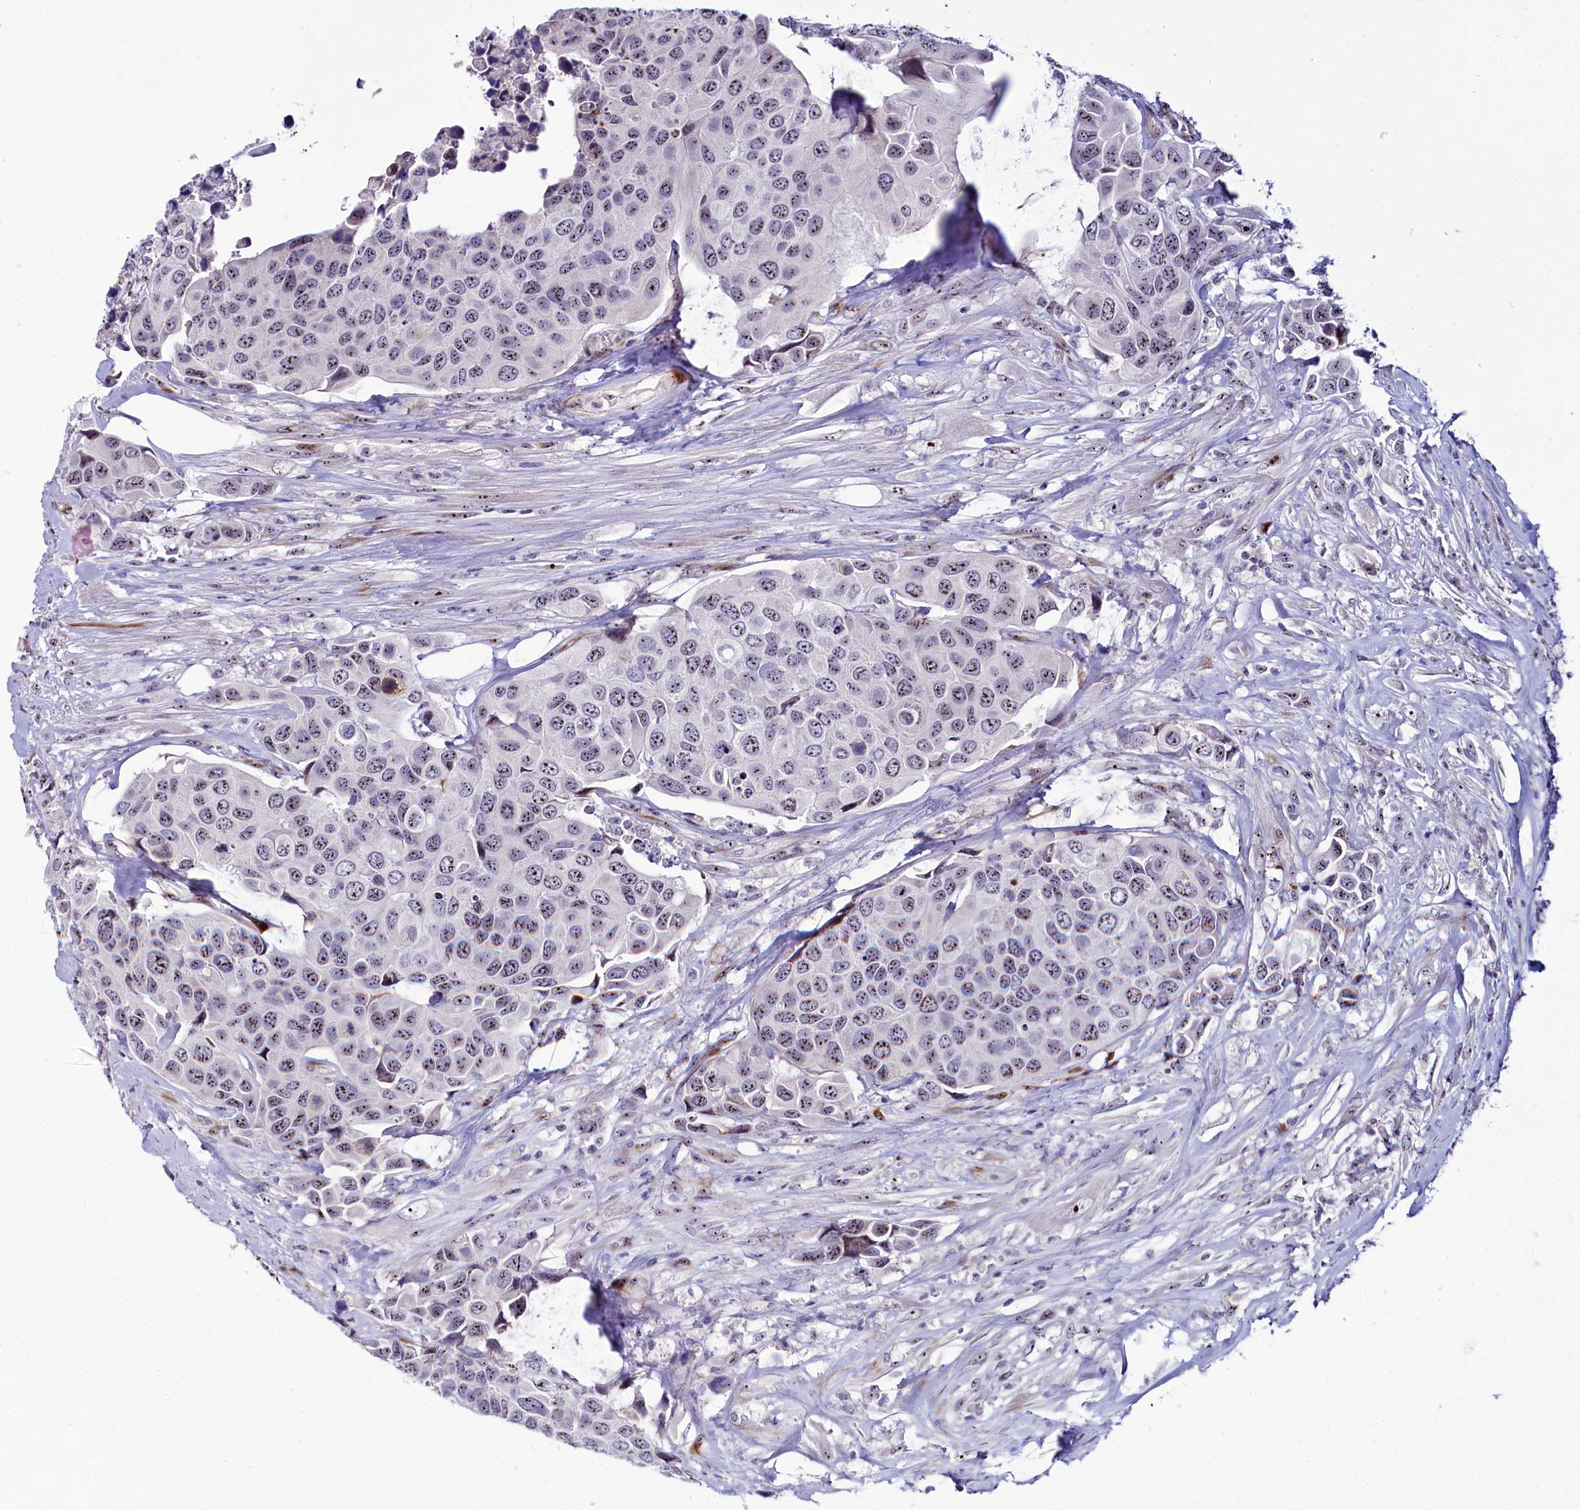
{"staining": {"intensity": "weak", "quantity": ">75%", "location": "nuclear"}, "tissue": "urothelial cancer", "cell_type": "Tumor cells", "image_type": "cancer", "snomed": [{"axis": "morphology", "description": "Urothelial carcinoma, High grade"}, {"axis": "topography", "description": "Urinary bladder"}], "caption": "Urothelial cancer stained with a protein marker exhibits weak staining in tumor cells.", "gene": "TCOF1", "patient": {"sex": "male", "age": 74}}